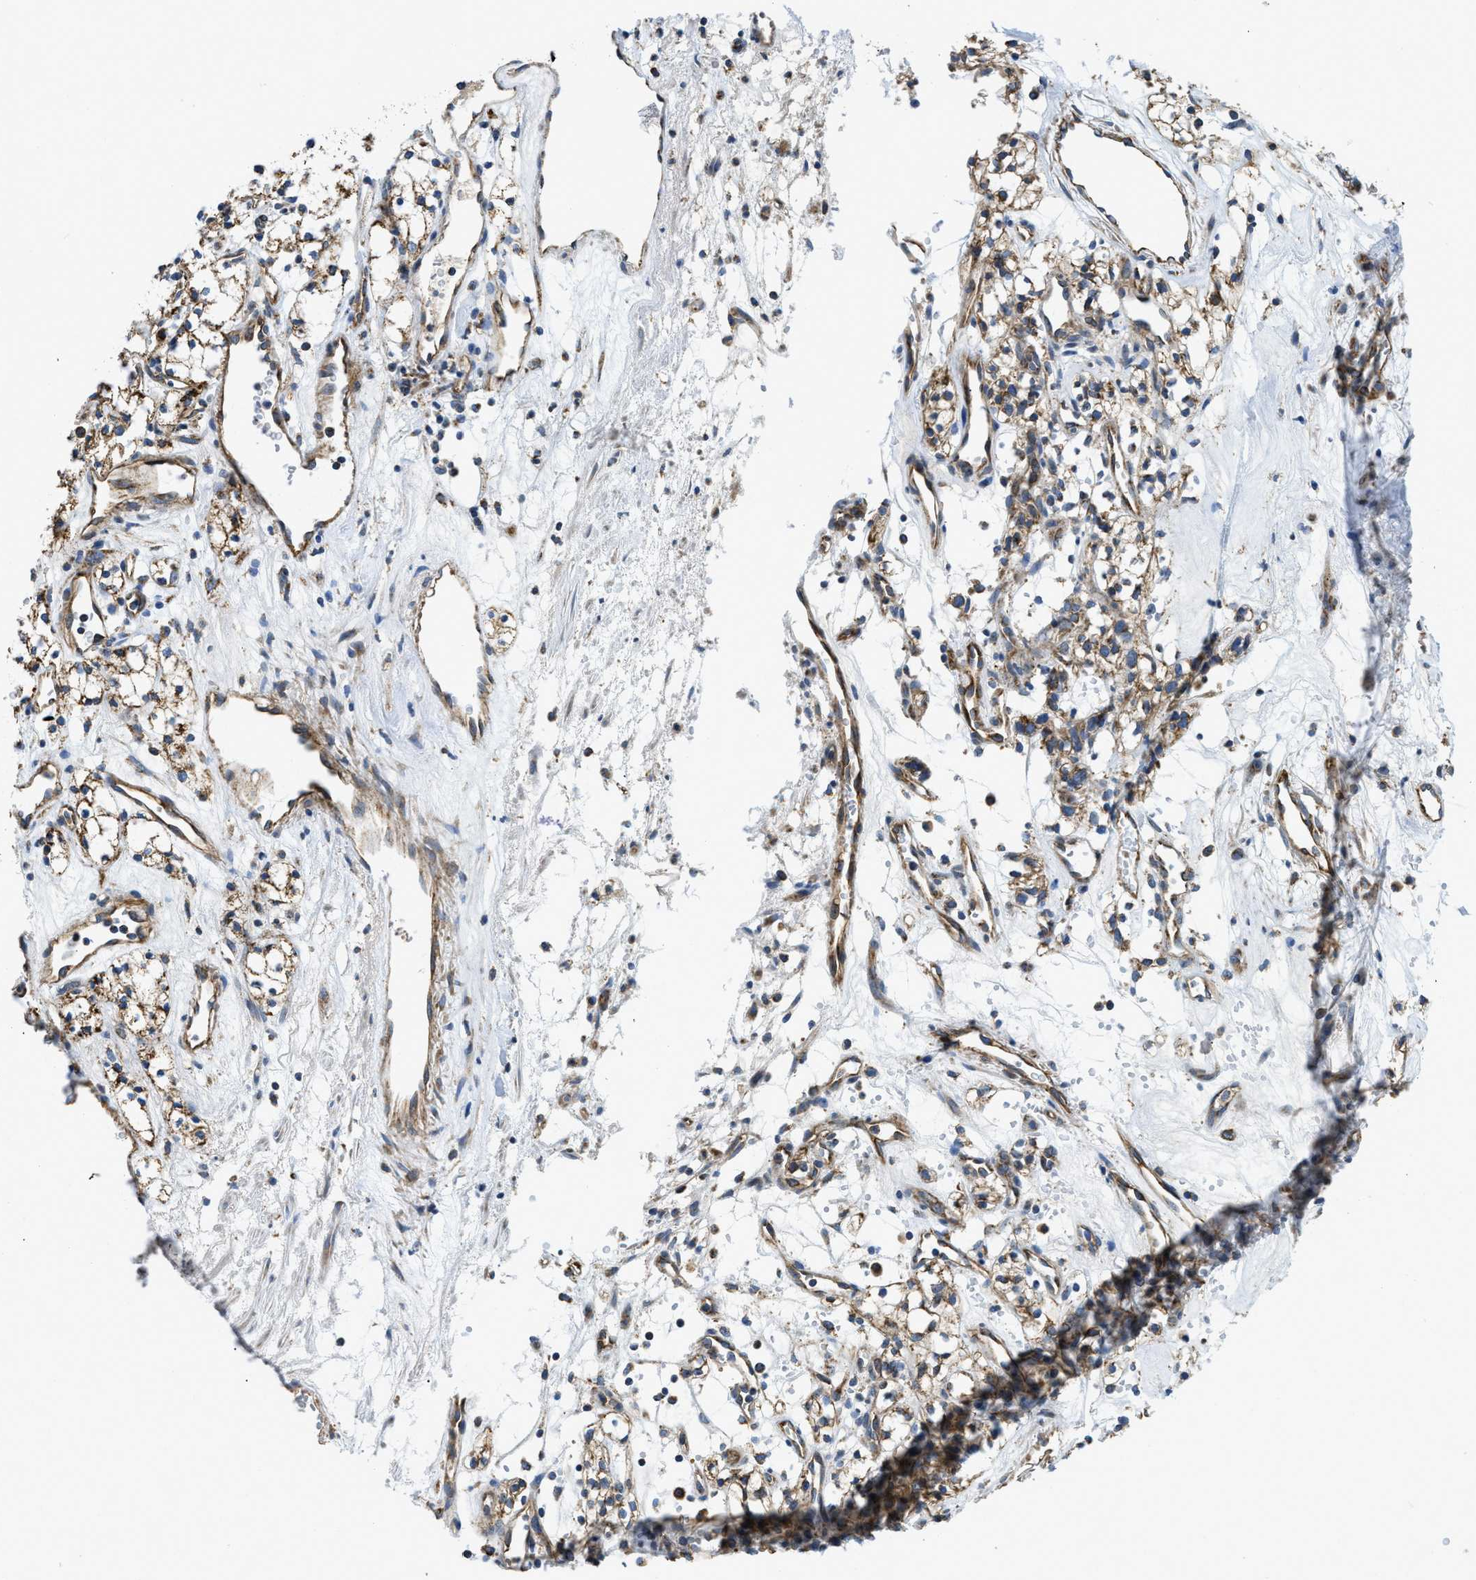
{"staining": {"intensity": "moderate", "quantity": ">75%", "location": "cytoplasmic/membranous"}, "tissue": "renal cancer", "cell_type": "Tumor cells", "image_type": "cancer", "snomed": [{"axis": "morphology", "description": "Adenocarcinoma, NOS"}, {"axis": "topography", "description": "Kidney"}], "caption": "Protein staining of renal adenocarcinoma tissue reveals moderate cytoplasmic/membranous positivity in approximately >75% of tumor cells.", "gene": "STK33", "patient": {"sex": "male", "age": 59}}